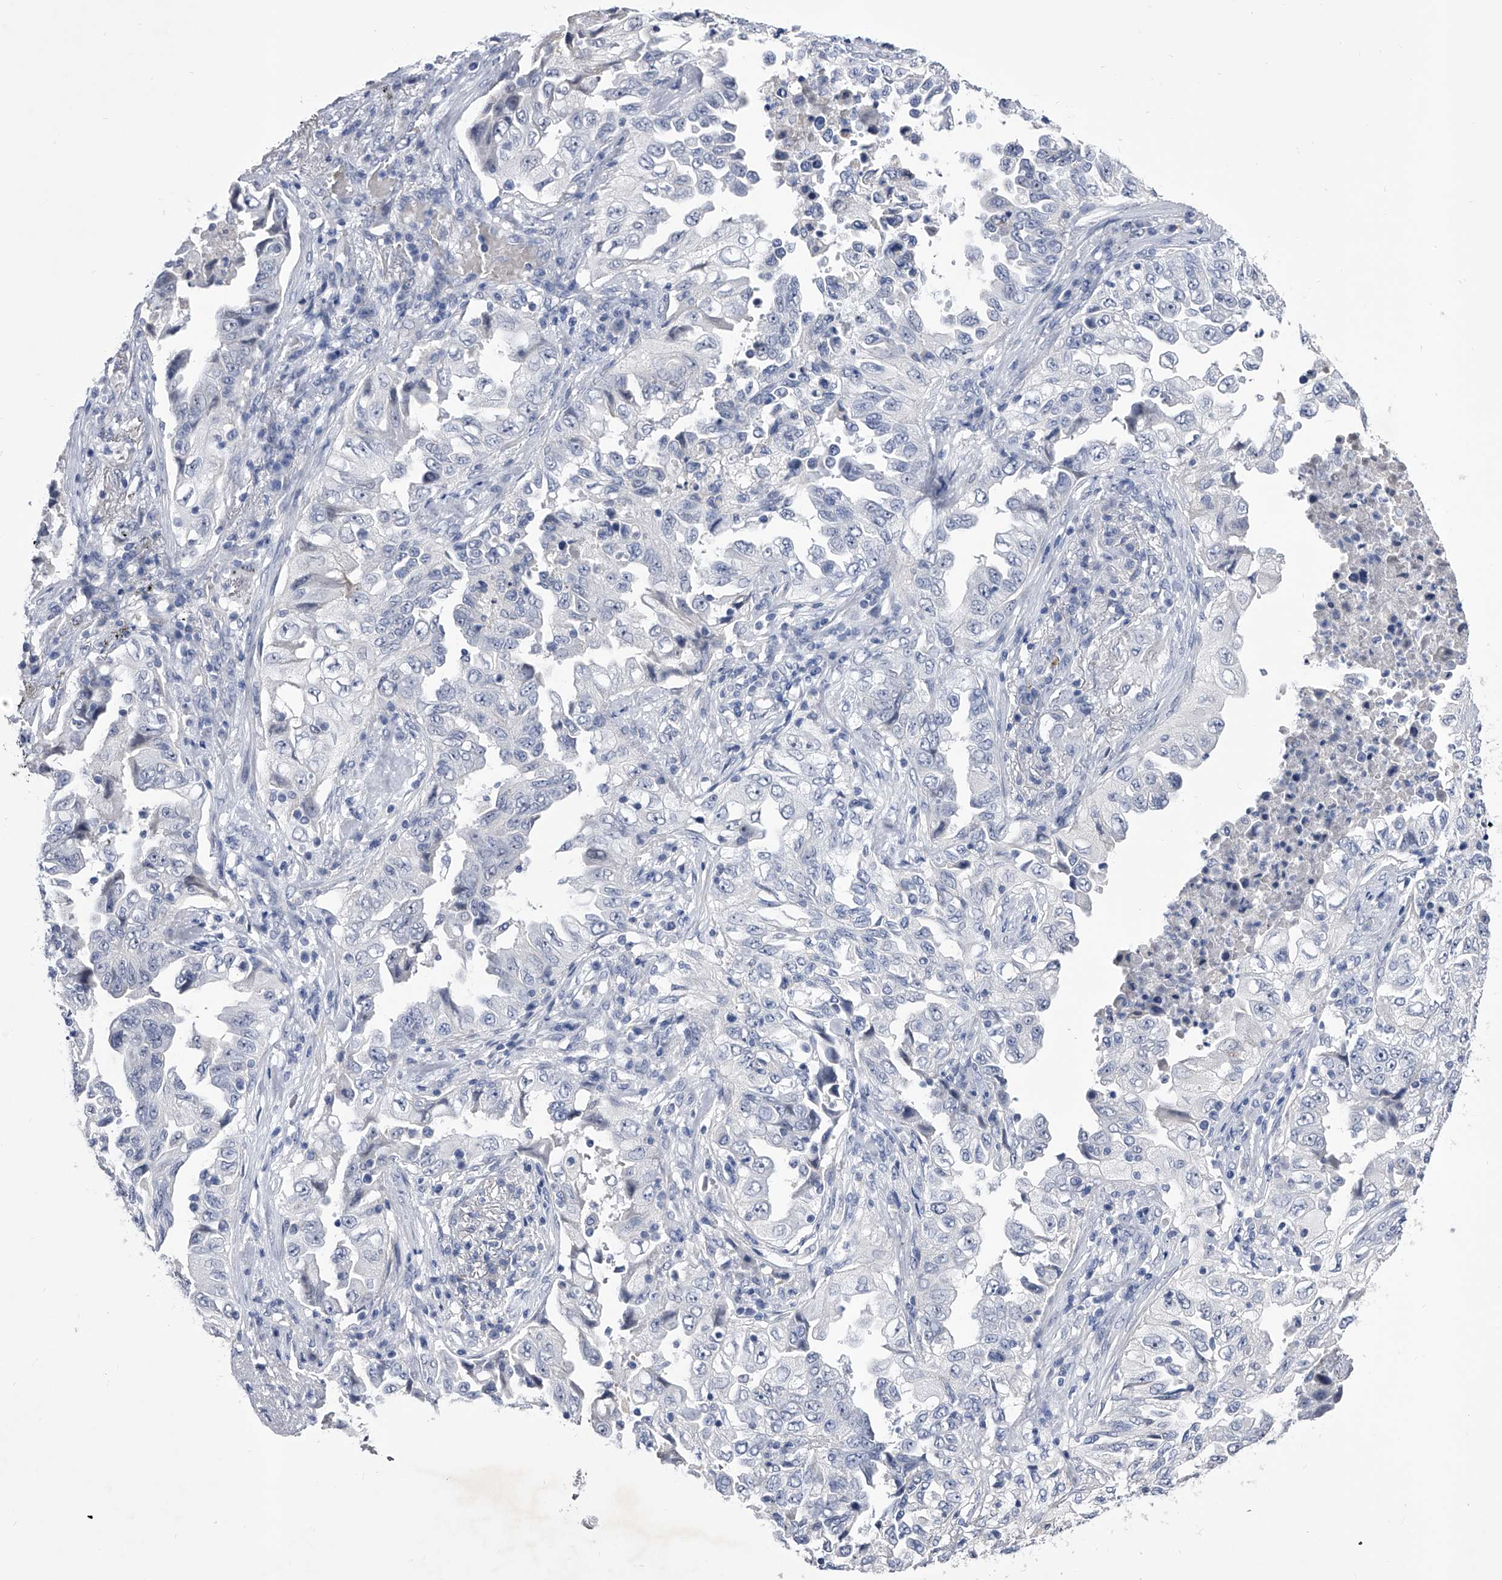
{"staining": {"intensity": "negative", "quantity": "none", "location": "none"}, "tissue": "lung cancer", "cell_type": "Tumor cells", "image_type": "cancer", "snomed": [{"axis": "morphology", "description": "Adenocarcinoma, NOS"}, {"axis": "topography", "description": "Lung"}], "caption": "The photomicrograph shows no staining of tumor cells in adenocarcinoma (lung).", "gene": "CRISP2", "patient": {"sex": "female", "age": 51}}